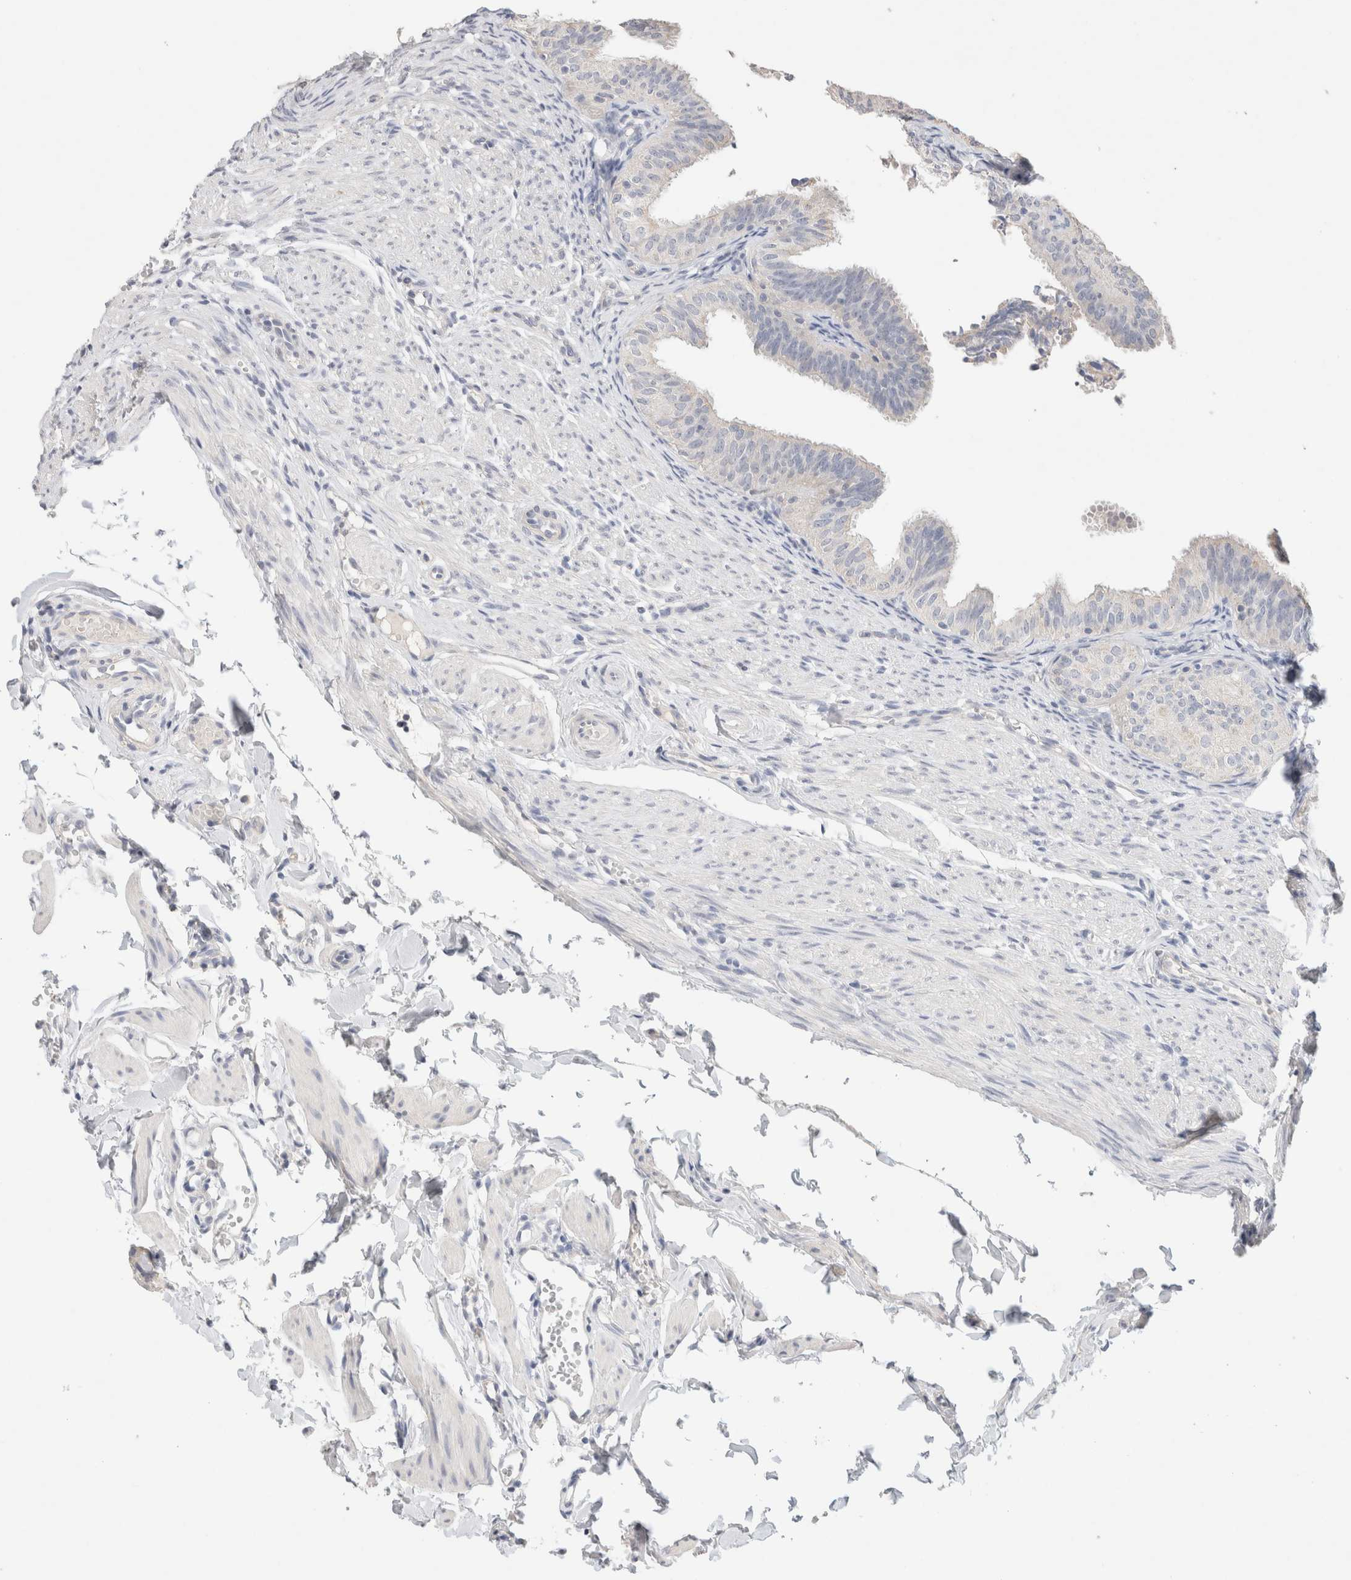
{"staining": {"intensity": "negative", "quantity": "none", "location": "none"}, "tissue": "fallopian tube", "cell_type": "Glandular cells", "image_type": "normal", "snomed": [{"axis": "morphology", "description": "Normal tissue, NOS"}, {"axis": "topography", "description": "Fallopian tube"}], "caption": "This photomicrograph is of unremarkable fallopian tube stained with immunohistochemistry to label a protein in brown with the nuclei are counter-stained blue. There is no positivity in glandular cells.", "gene": "MPP2", "patient": {"sex": "female", "age": 35}}